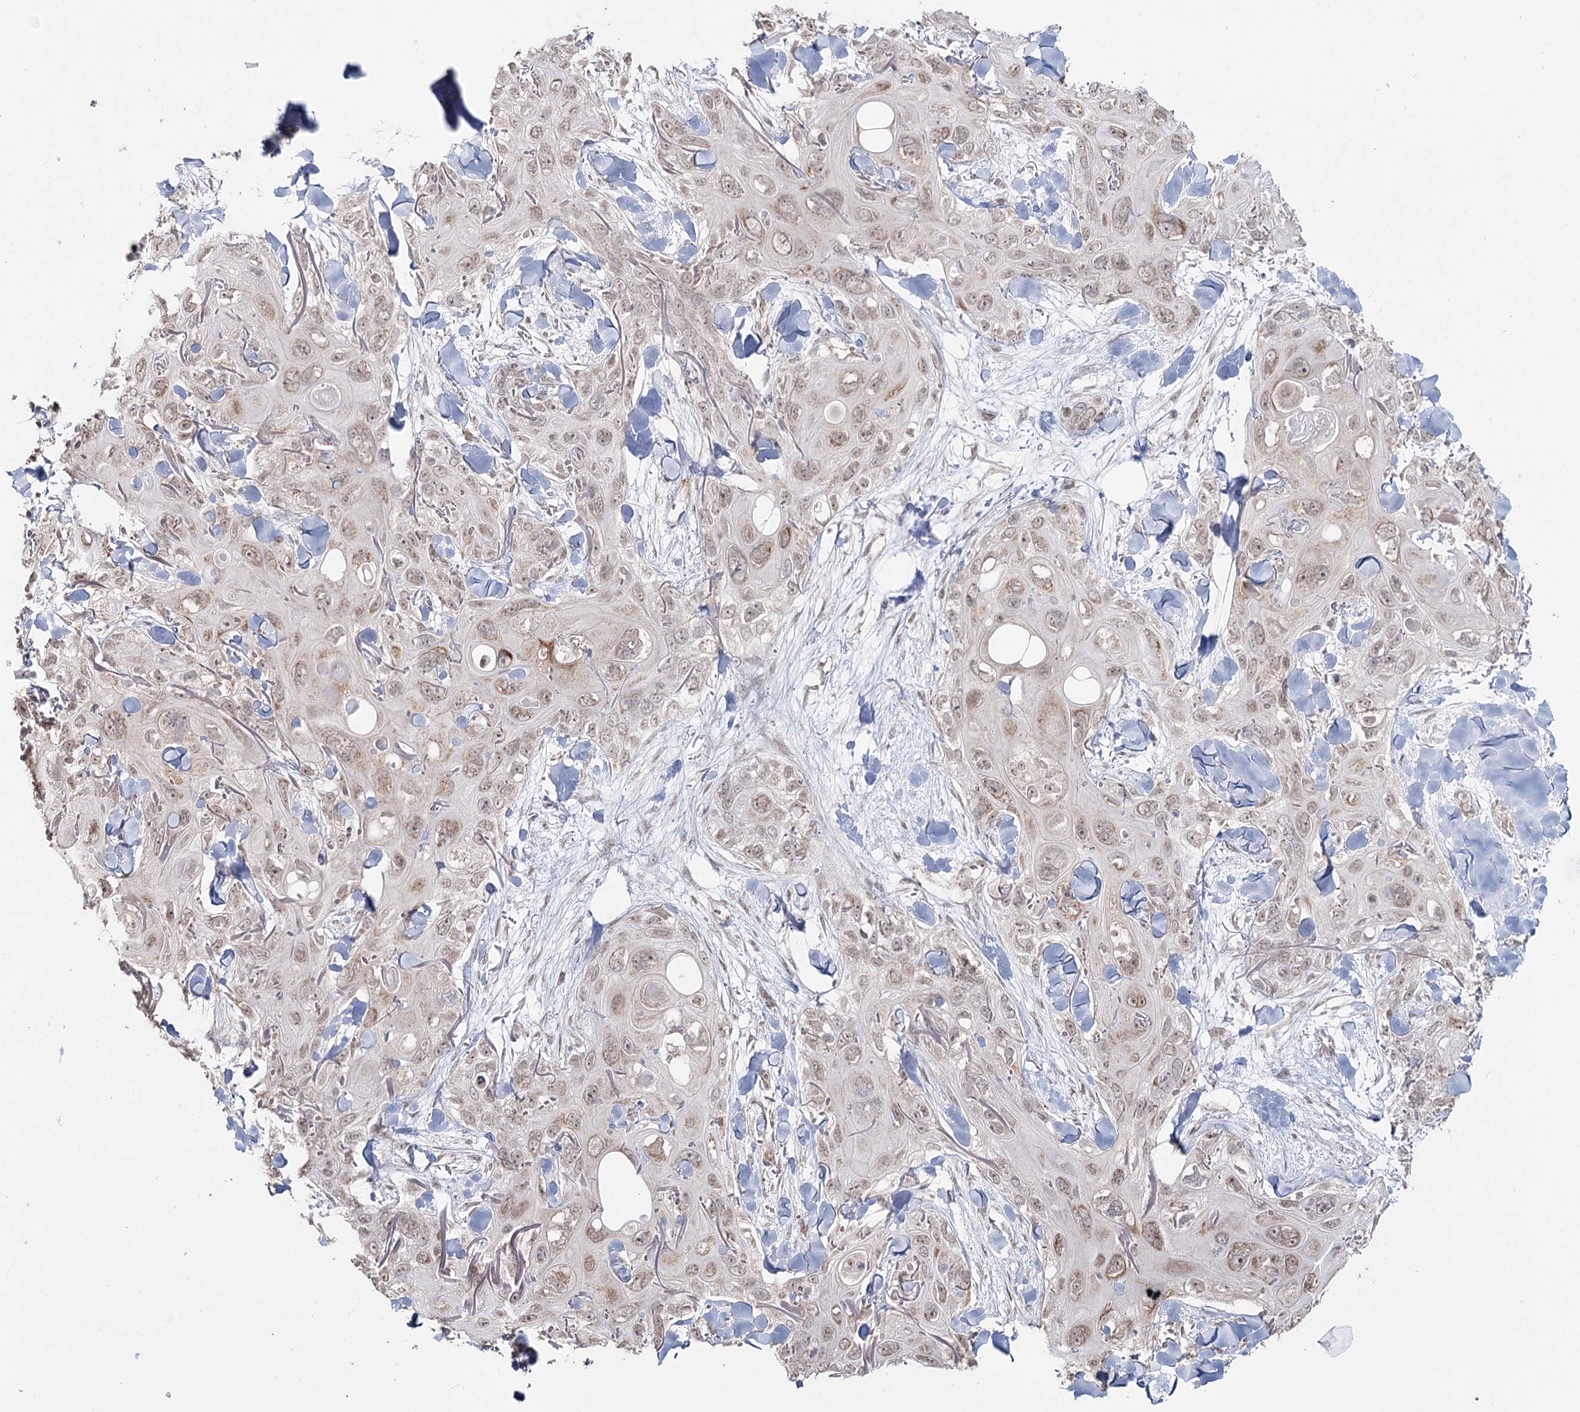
{"staining": {"intensity": "weak", "quantity": "25%-75%", "location": "cytoplasmic/membranous,nuclear"}, "tissue": "skin cancer", "cell_type": "Tumor cells", "image_type": "cancer", "snomed": [{"axis": "morphology", "description": "Normal tissue, NOS"}, {"axis": "morphology", "description": "Squamous cell carcinoma, NOS"}, {"axis": "topography", "description": "Skin"}], "caption": "Brown immunohistochemical staining in skin cancer (squamous cell carcinoma) exhibits weak cytoplasmic/membranous and nuclear expression in about 25%-75% of tumor cells.", "gene": "PDHX", "patient": {"sex": "male", "age": 72}}